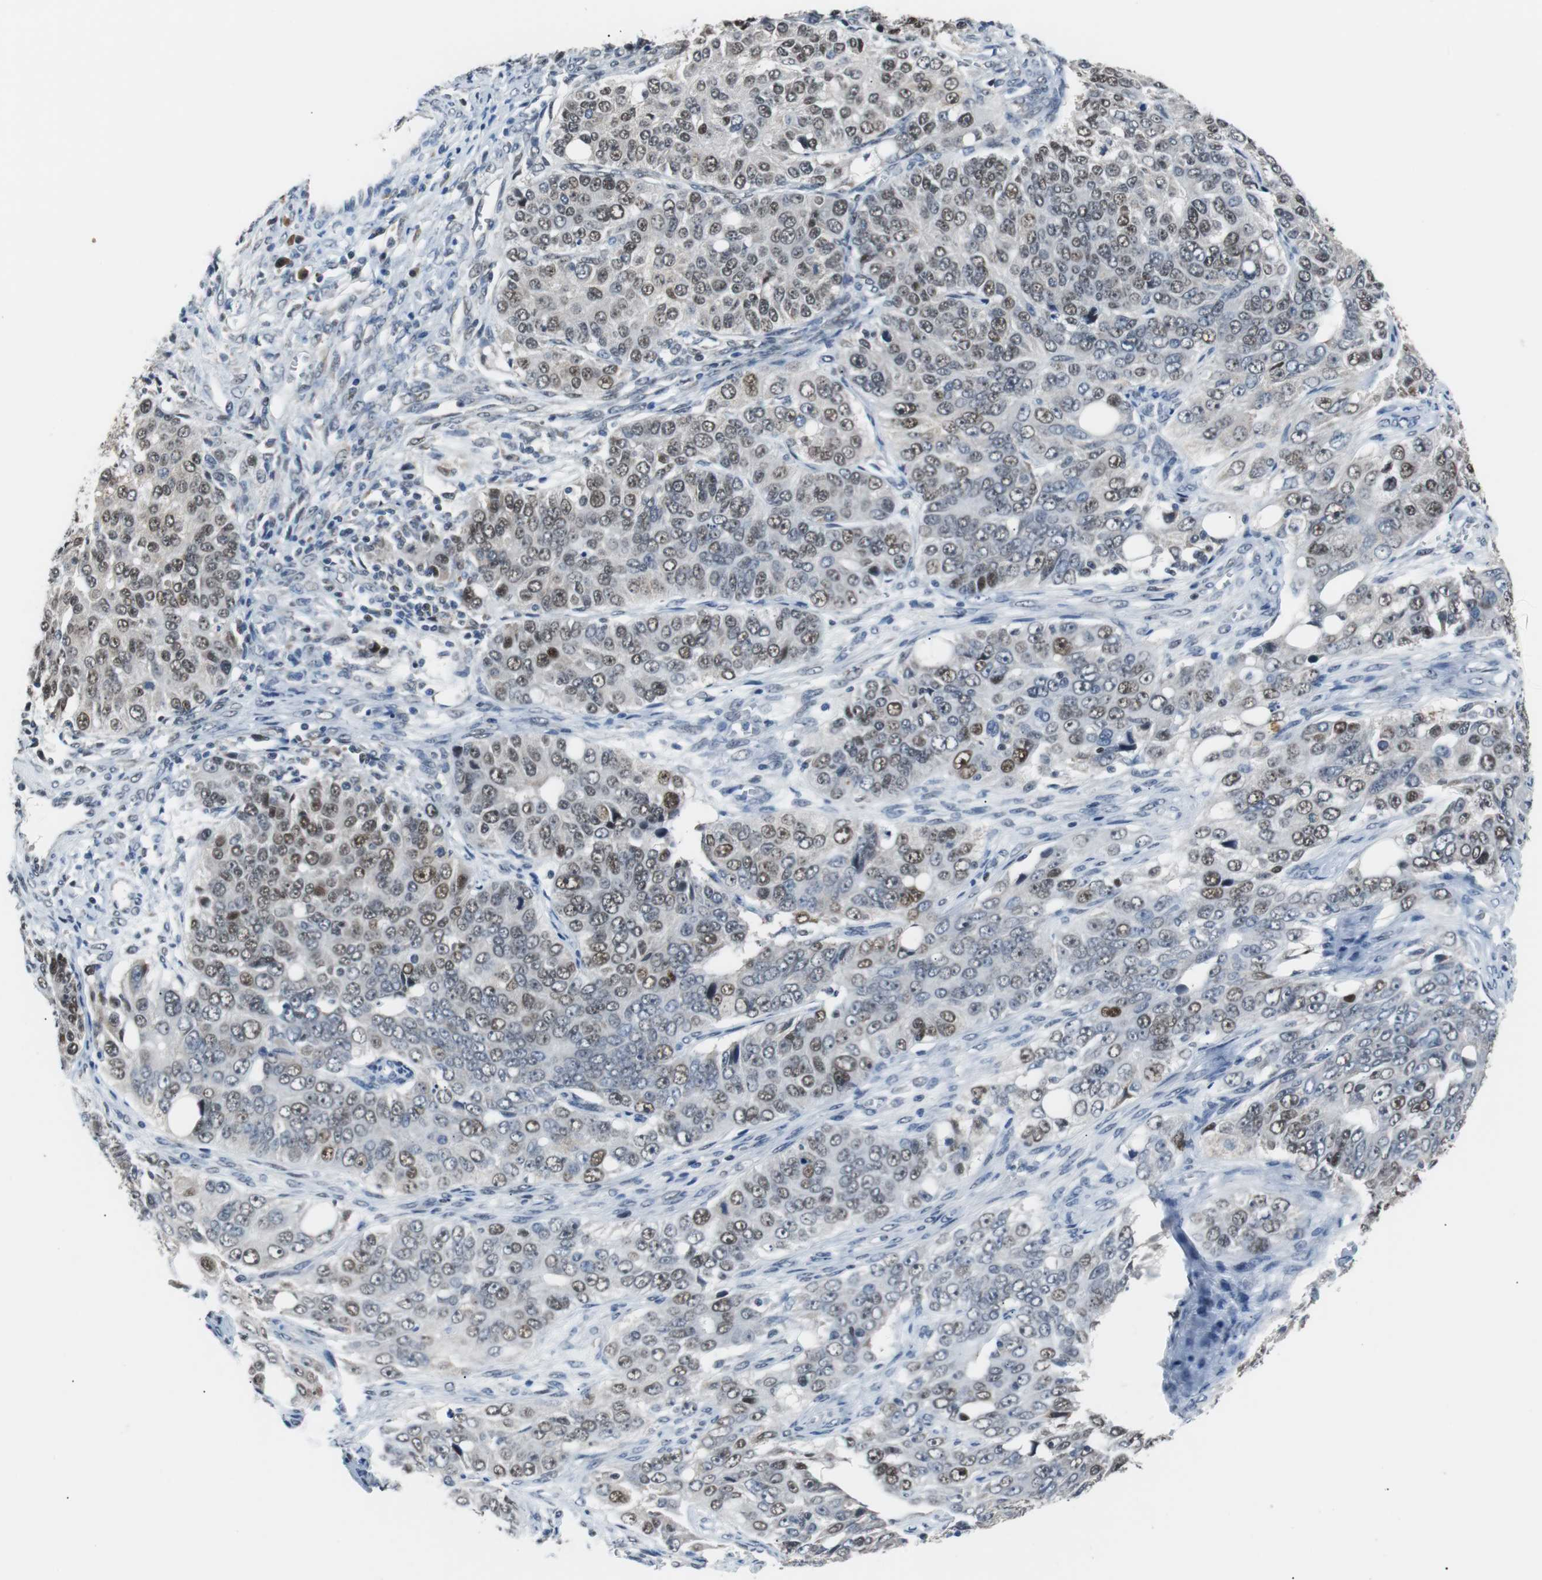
{"staining": {"intensity": "moderate", "quantity": "25%-75%", "location": "nuclear"}, "tissue": "ovarian cancer", "cell_type": "Tumor cells", "image_type": "cancer", "snomed": [{"axis": "morphology", "description": "Carcinoma, endometroid"}, {"axis": "topography", "description": "Ovary"}], "caption": "Human endometroid carcinoma (ovarian) stained with a brown dye shows moderate nuclear positive positivity in approximately 25%-75% of tumor cells.", "gene": "USP28", "patient": {"sex": "female", "age": 51}}